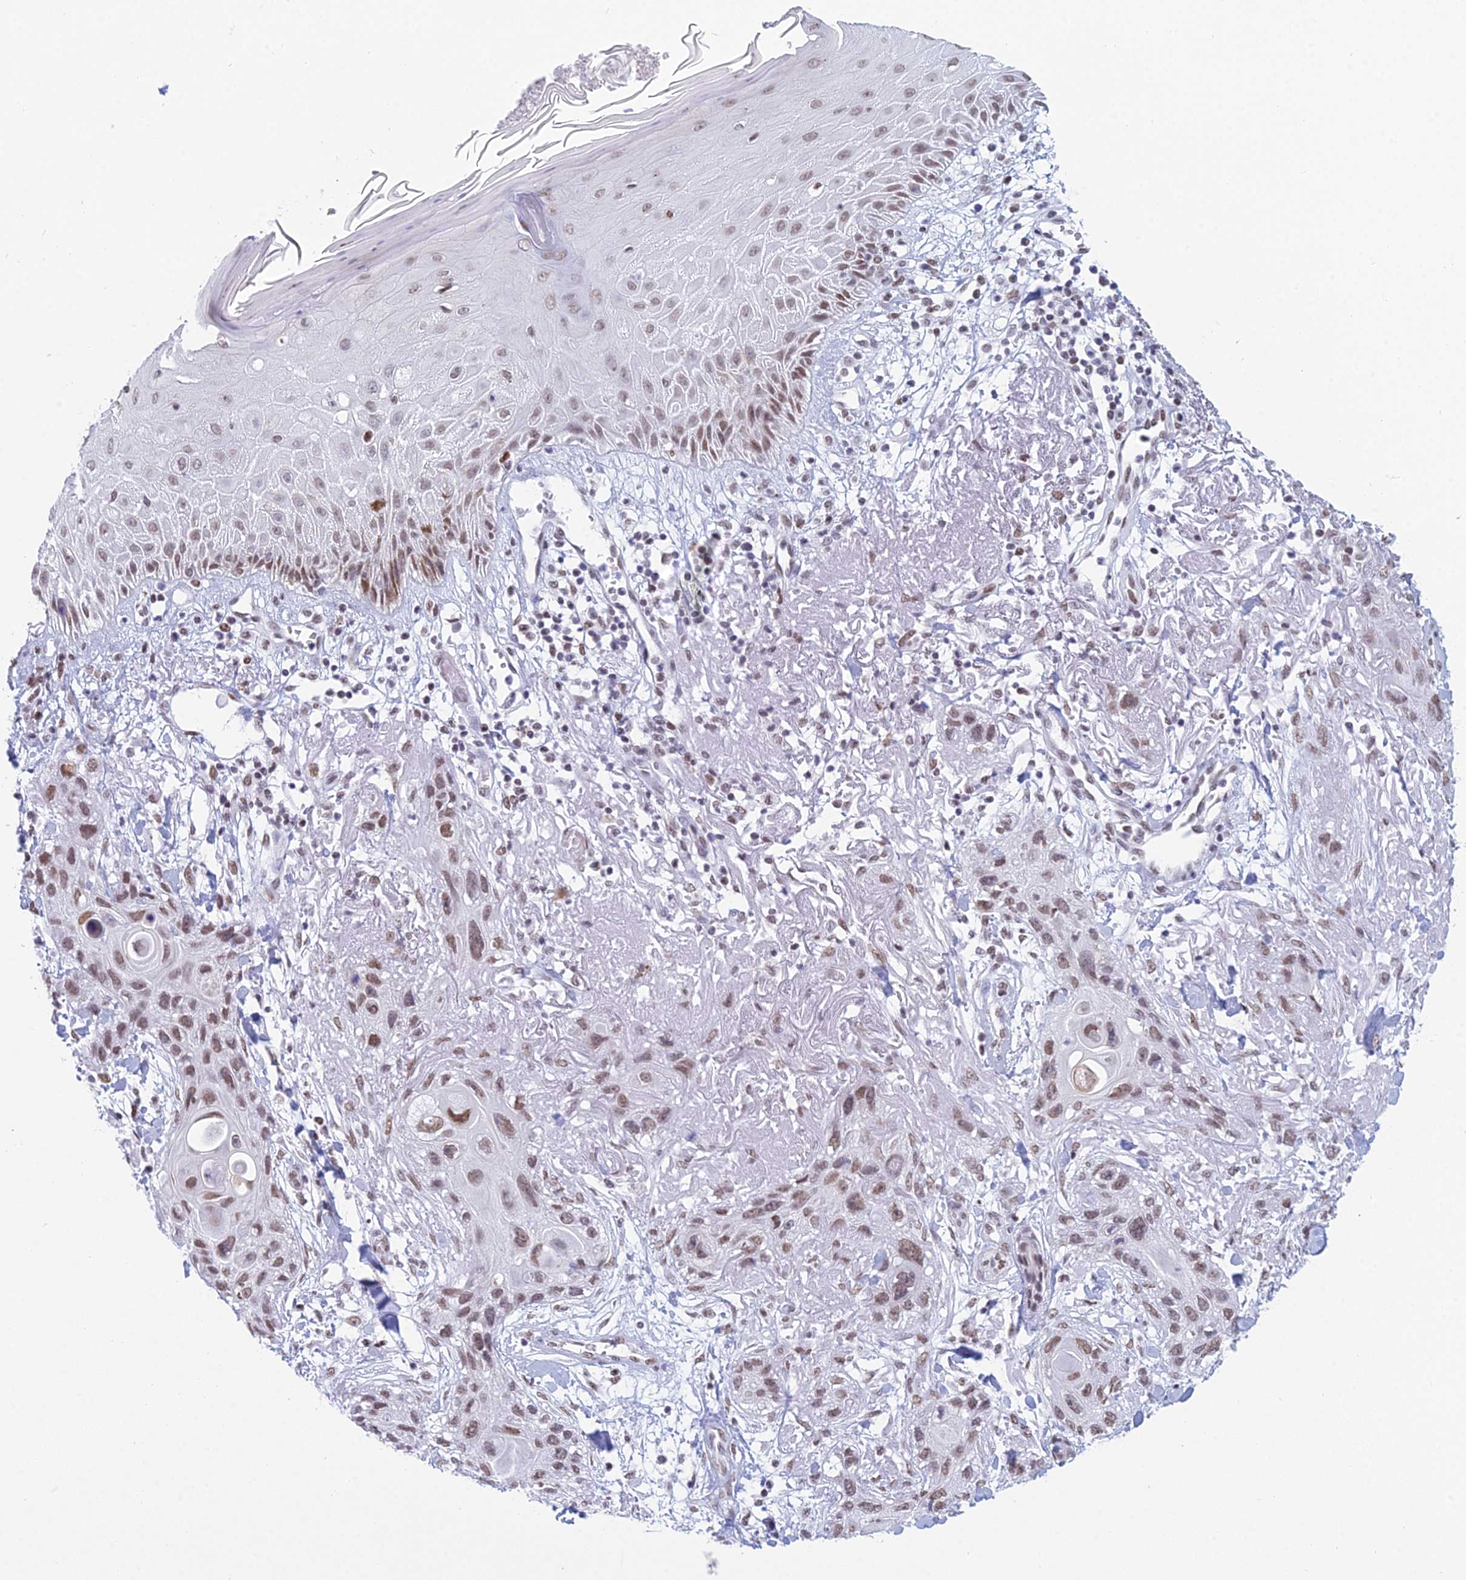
{"staining": {"intensity": "moderate", "quantity": ">75%", "location": "nuclear"}, "tissue": "skin cancer", "cell_type": "Tumor cells", "image_type": "cancer", "snomed": [{"axis": "morphology", "description": "Normal tissue, NOS"}, {"axis": "morphology", "description": "Squamous cell carcinoma, NOS"}, {"axis": "topography", "description": "Skin"}], "caption": "Immunohistochemistry (DAB) staining of human skin squamous cell carcinoma demonstrates moderate nuclear protein positivity in approximately >75% of tumor cells.", "gene": "CDC26", "patient": {"sex": "male", "age": 72}}